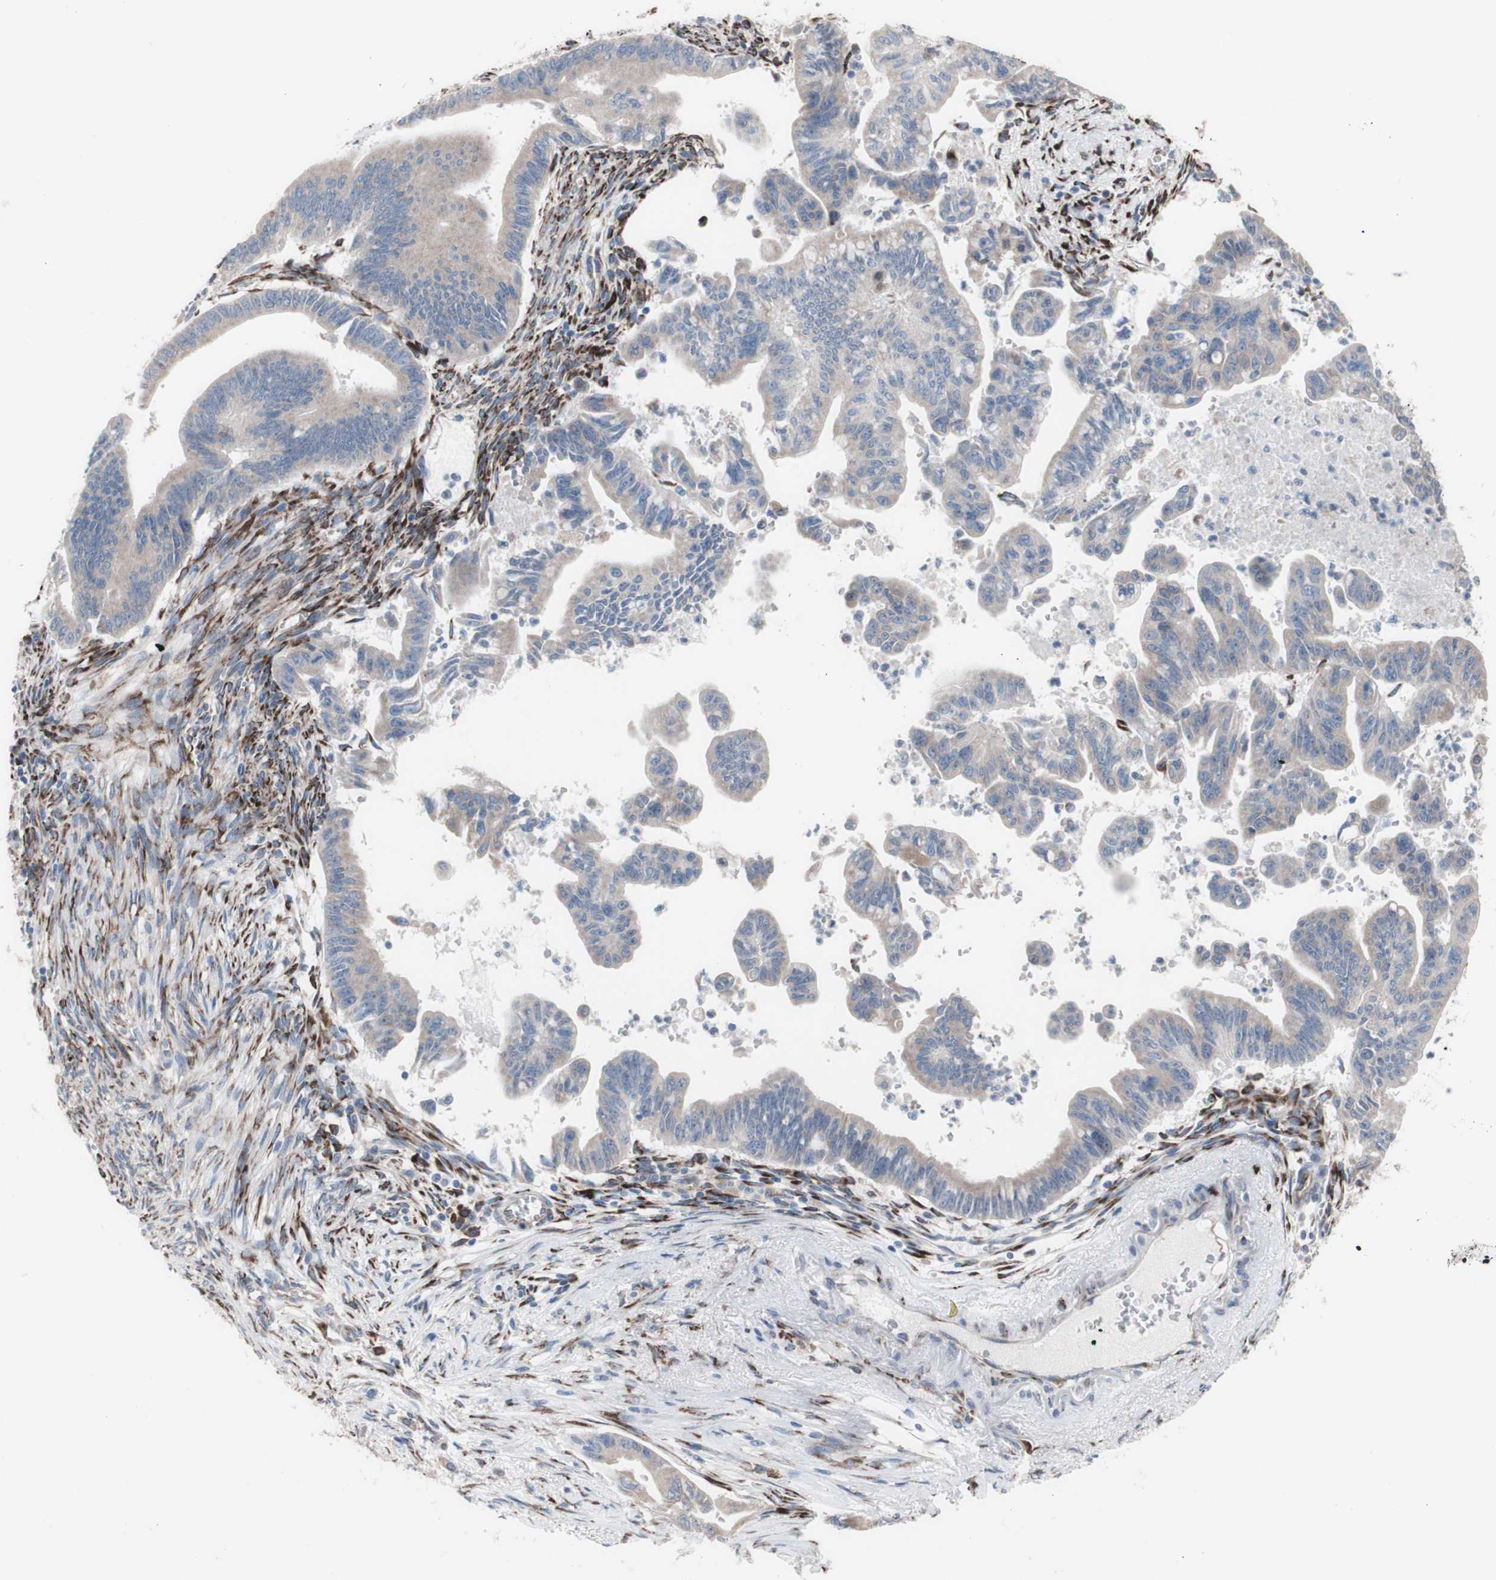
{"staining": {"intensity": "weak", "quantity": "25%-75%", "location": "cytoplasmic/membranous"}, "tissue": "pancreatic cancer", "cell_type": "Tumor cells", "image_type": "cancer", "snomed": [{"axis": "morphology", "description": "Adenocarcinoma, NOS"}, {"axis": "topography", "description": "Pancreas"}], "caption": "IHC of pancreatic adenocarcinoma exhibits low levels of weak cytoplasmic/membranous positivity in approximately 25%-75% of tumor cells. (DAB = brown stain, brightfield microscopy at high magnification).", "gene": "AGPAT5", "patient": {"sex": "male", "age": 70}}